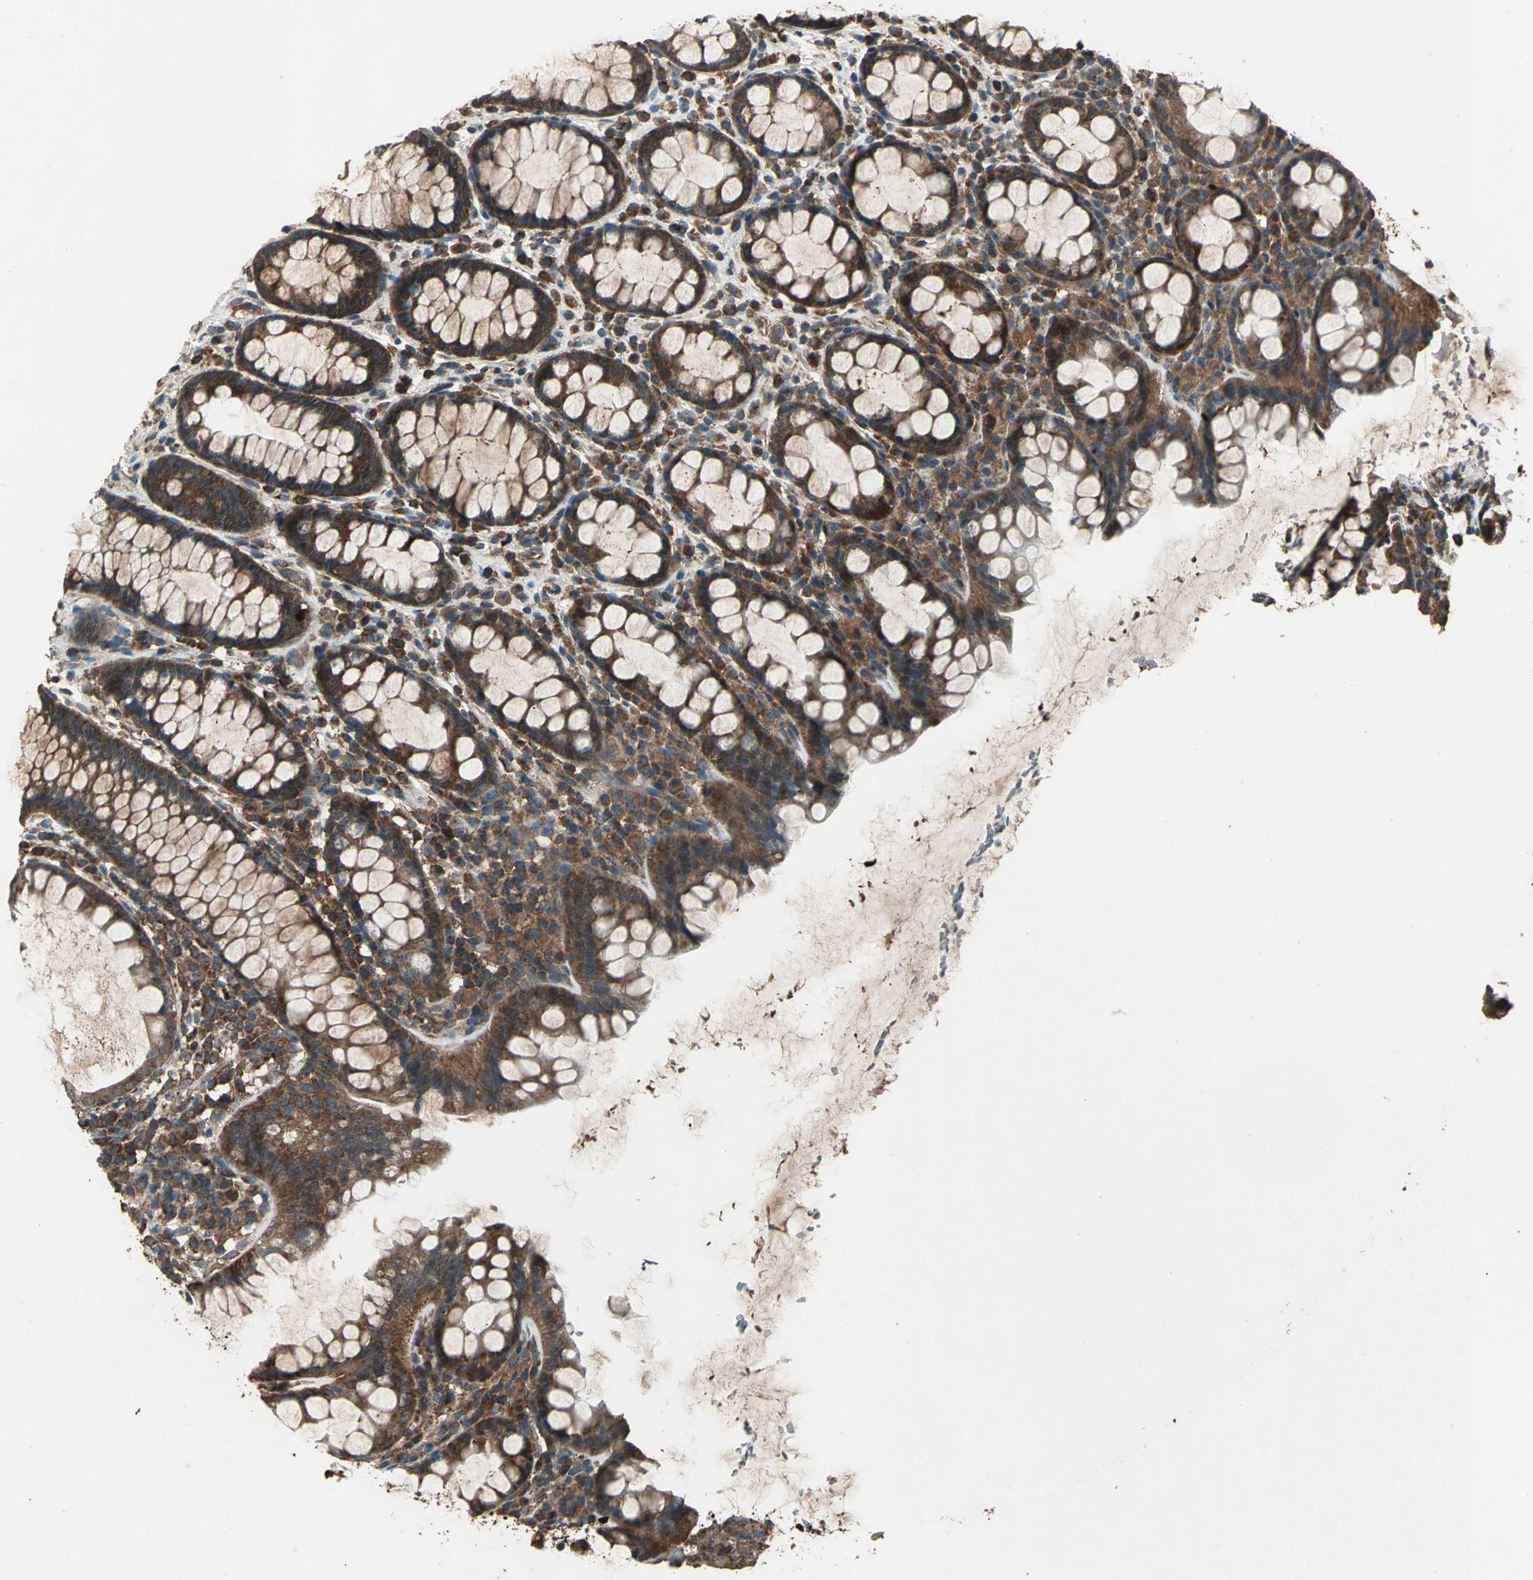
{"staining": {"intensity": "strong", "quantity": ">75%", "location": "cytoplasmic/membranous"}, "tissue": "rectum", "cell_type": "Glandular cells", "image_type": "normal", "snomed": [{"axis": "morphology", "description": "Normal tissue, NOS"}, {"axis": "topography", "description": "Rectum"}], "caption": "IHC staining of benign rectum, which shows high levels of strong cytoplasmic/membranous expression in approximately >75% of glandular cells indicating strong cytoplasmic/membranous protein staining. The staining was performed using DAB (3,3'-diaminobenzidine) (brown) for protein detection and nuclei were counterstained in hematoxylin (blue).", "gene": "ZNF608", "patient": {"sex": "male", "age": 92}}